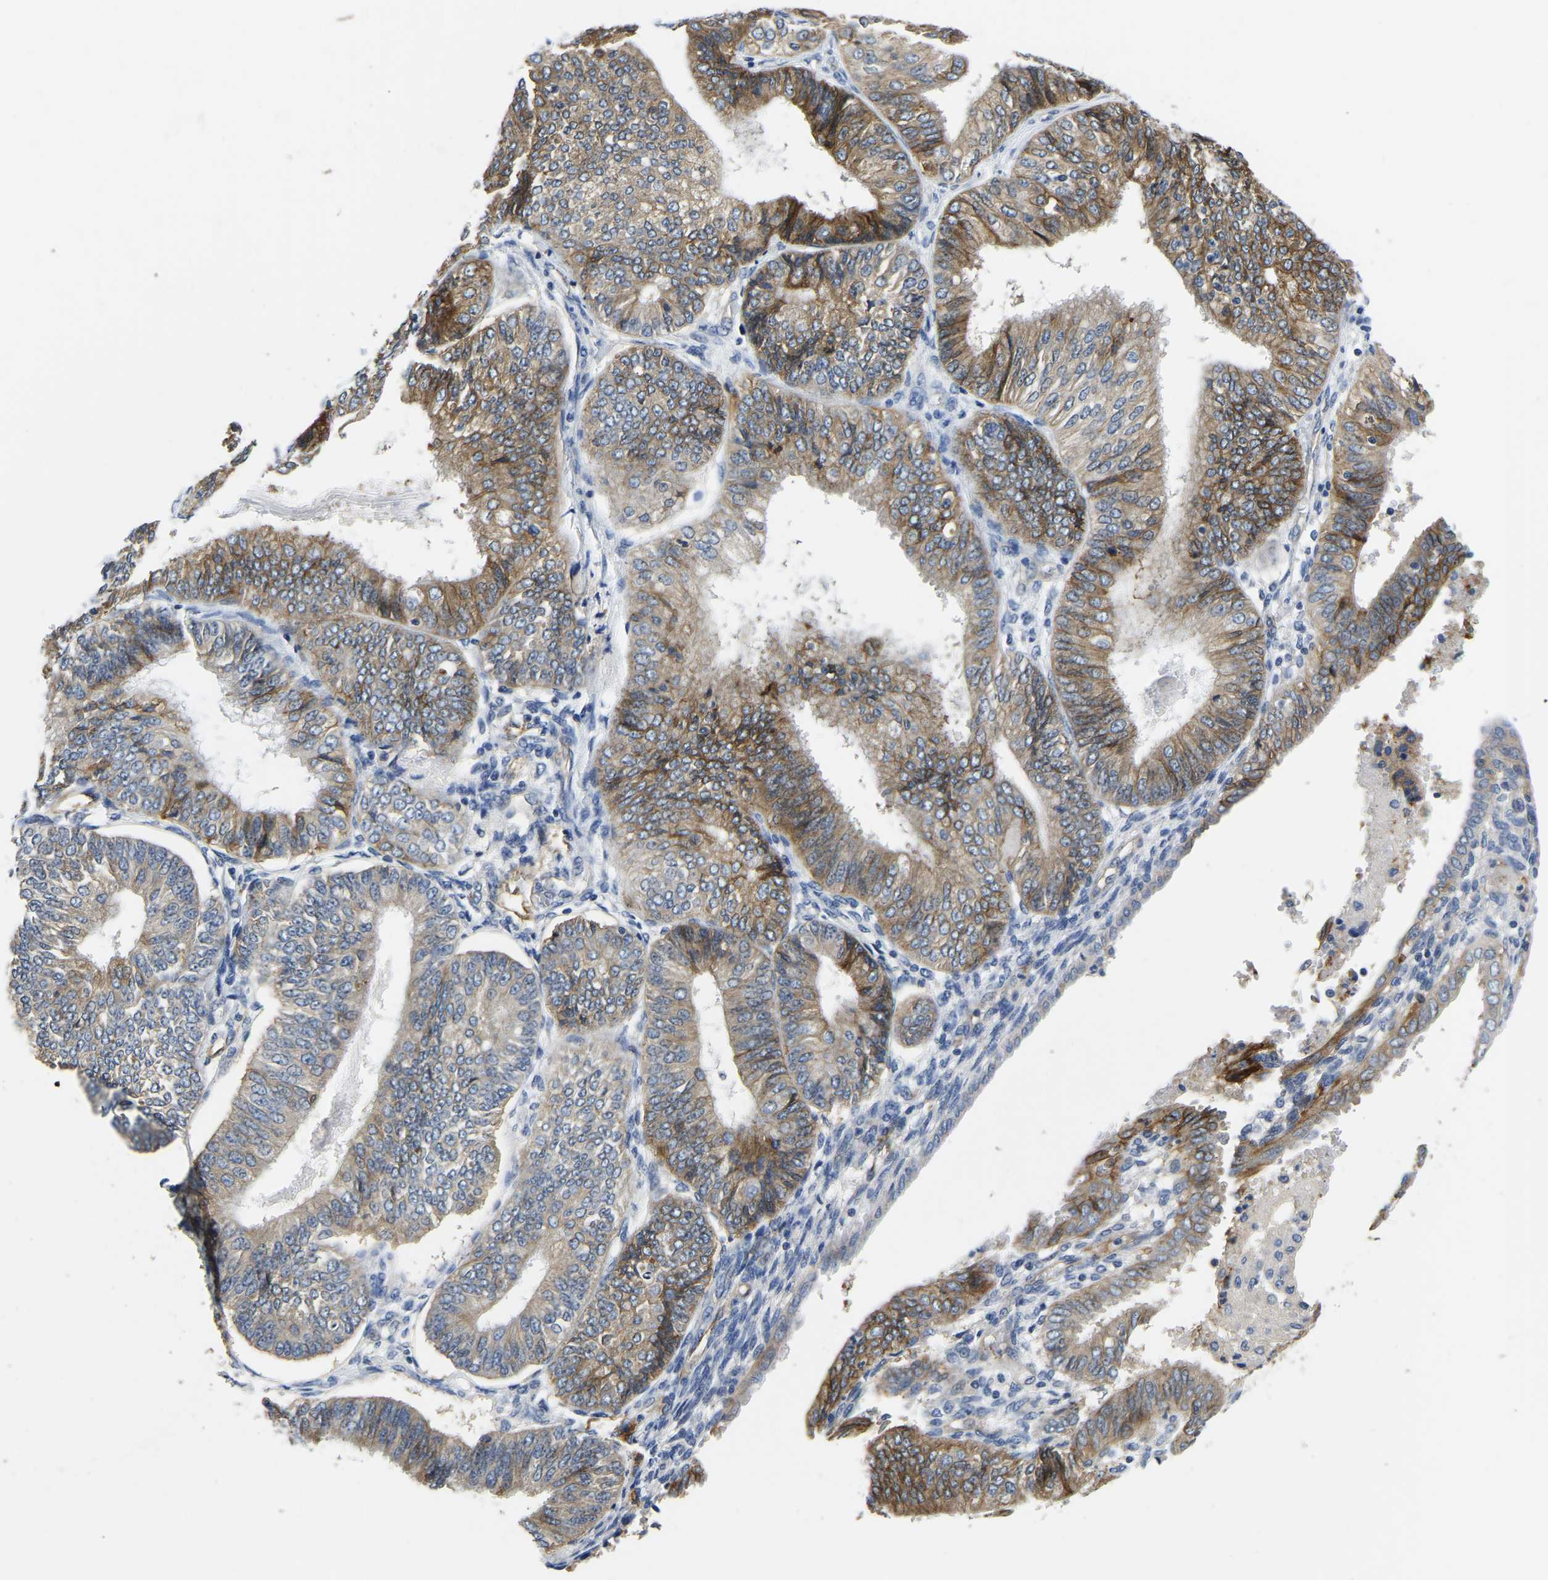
{"staining": {"intensity": "moderate", "quantity": ">75%", "location": "cytoplasmic/membranous"}, "tissue": "endometrial cancer", "cell_type": "Tumor cells", "image_type": "cancer", "snomed": [{"axis": "morphology", "description": "Adenocarcinoma, NOS"}, {"axis": "topography", "description": "Endometrium"}], "caption": "This image reveals endometrial cancer (adenocarcinoma) stained with immunohistochemistry (IHC) to label a protein in brown. The cytoplasmic/membranous of tumor cells show moderate positivity for the protein. Nuclei are counter-stained blue.", "gene": "ITGA2", "patient": {"sex": "female", "age": 58}}